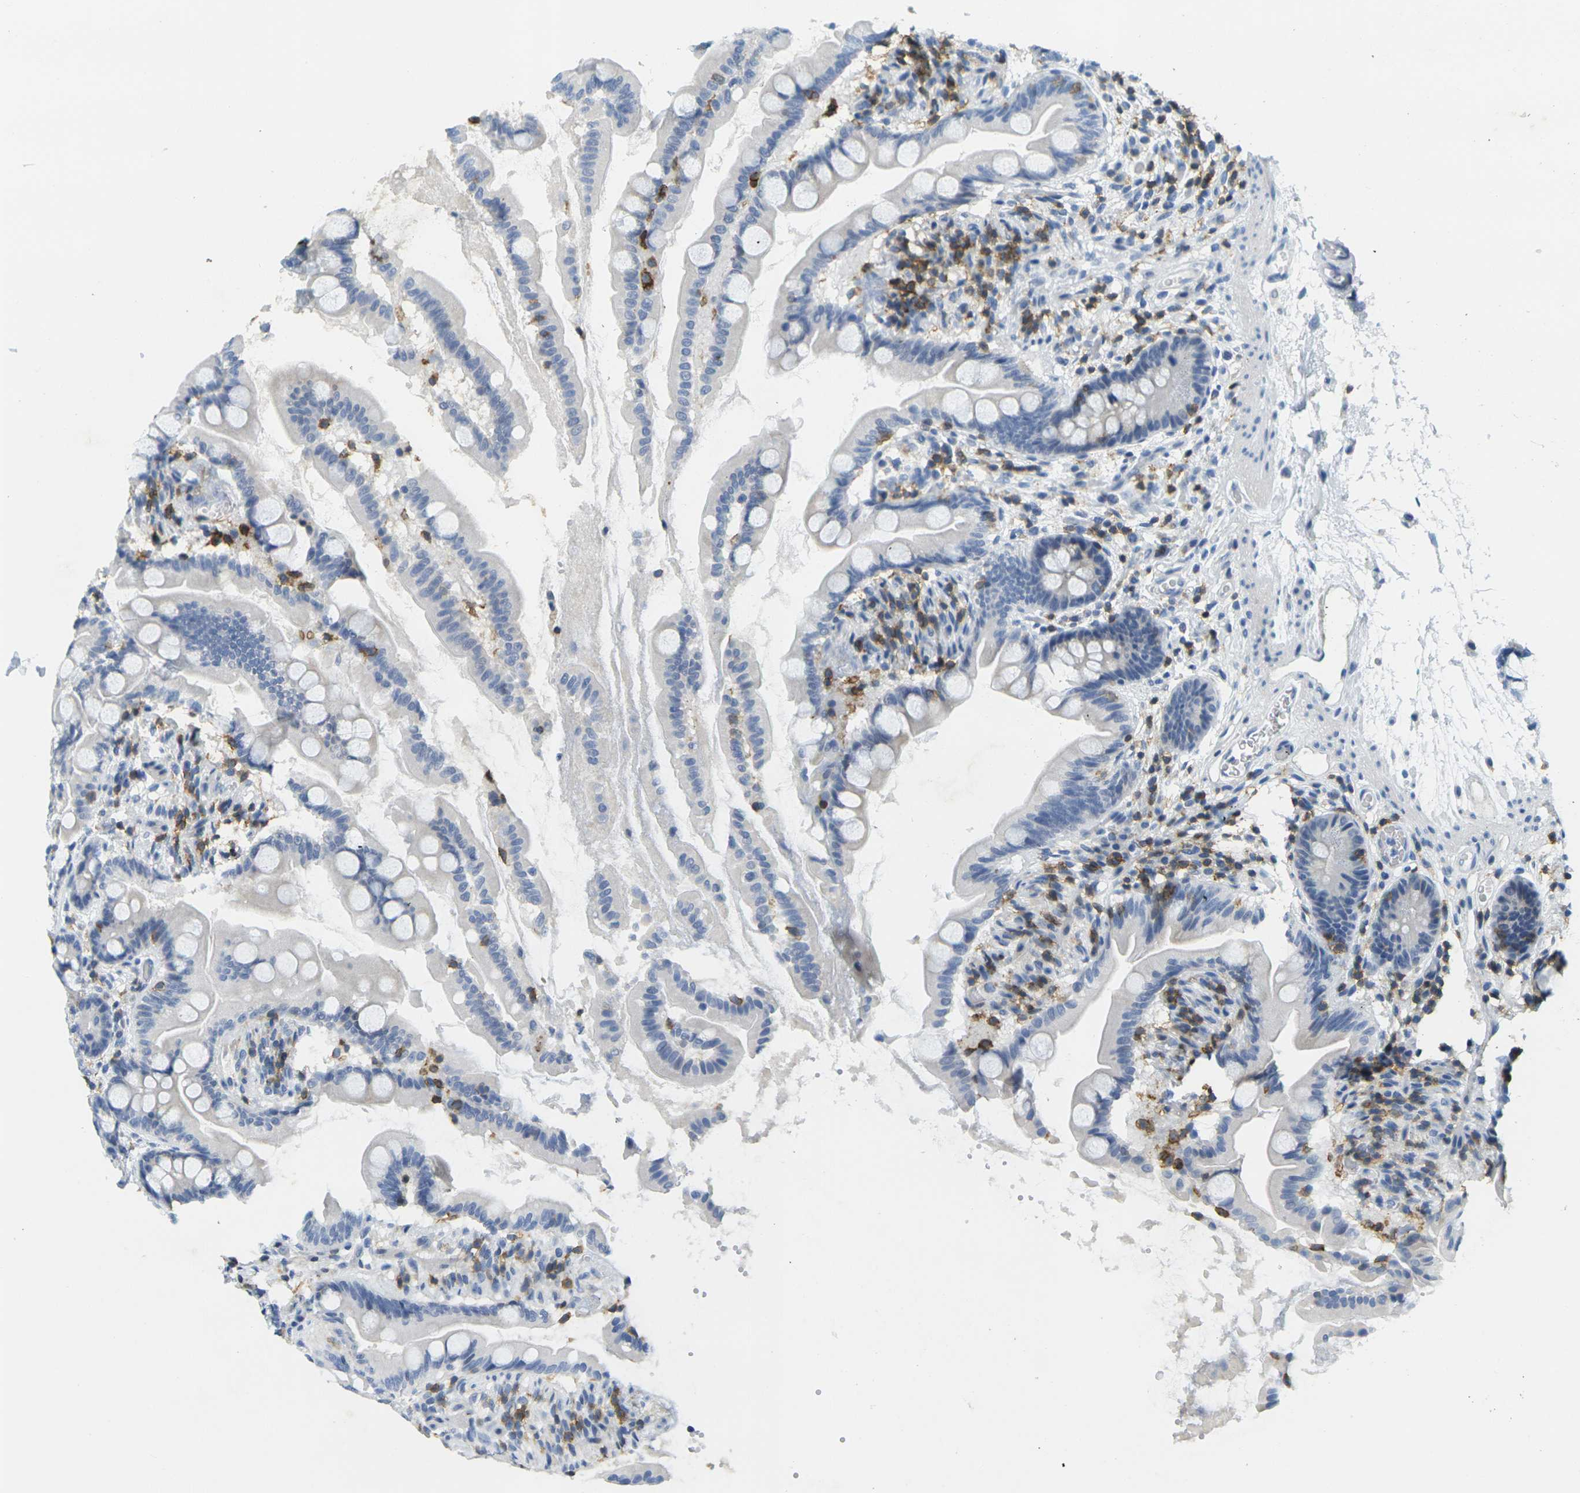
{"staining": {"intensity": "negative", "quantity": "none", "location": "none"}, "tissue": "small intestine", "cell_type": "Glandular cells", "image_type": "normal", "snomed": [{"axis": "morphology", "description": "Normal tissue, NOS"}, {"axis": "topography", "description": "Small intestine"}], "caption": "Micrograph shows no protein positivity in glandular cells of normal small intestine.", "gene": "CD3D", "patient": {"sex": "female", "age": 56}}